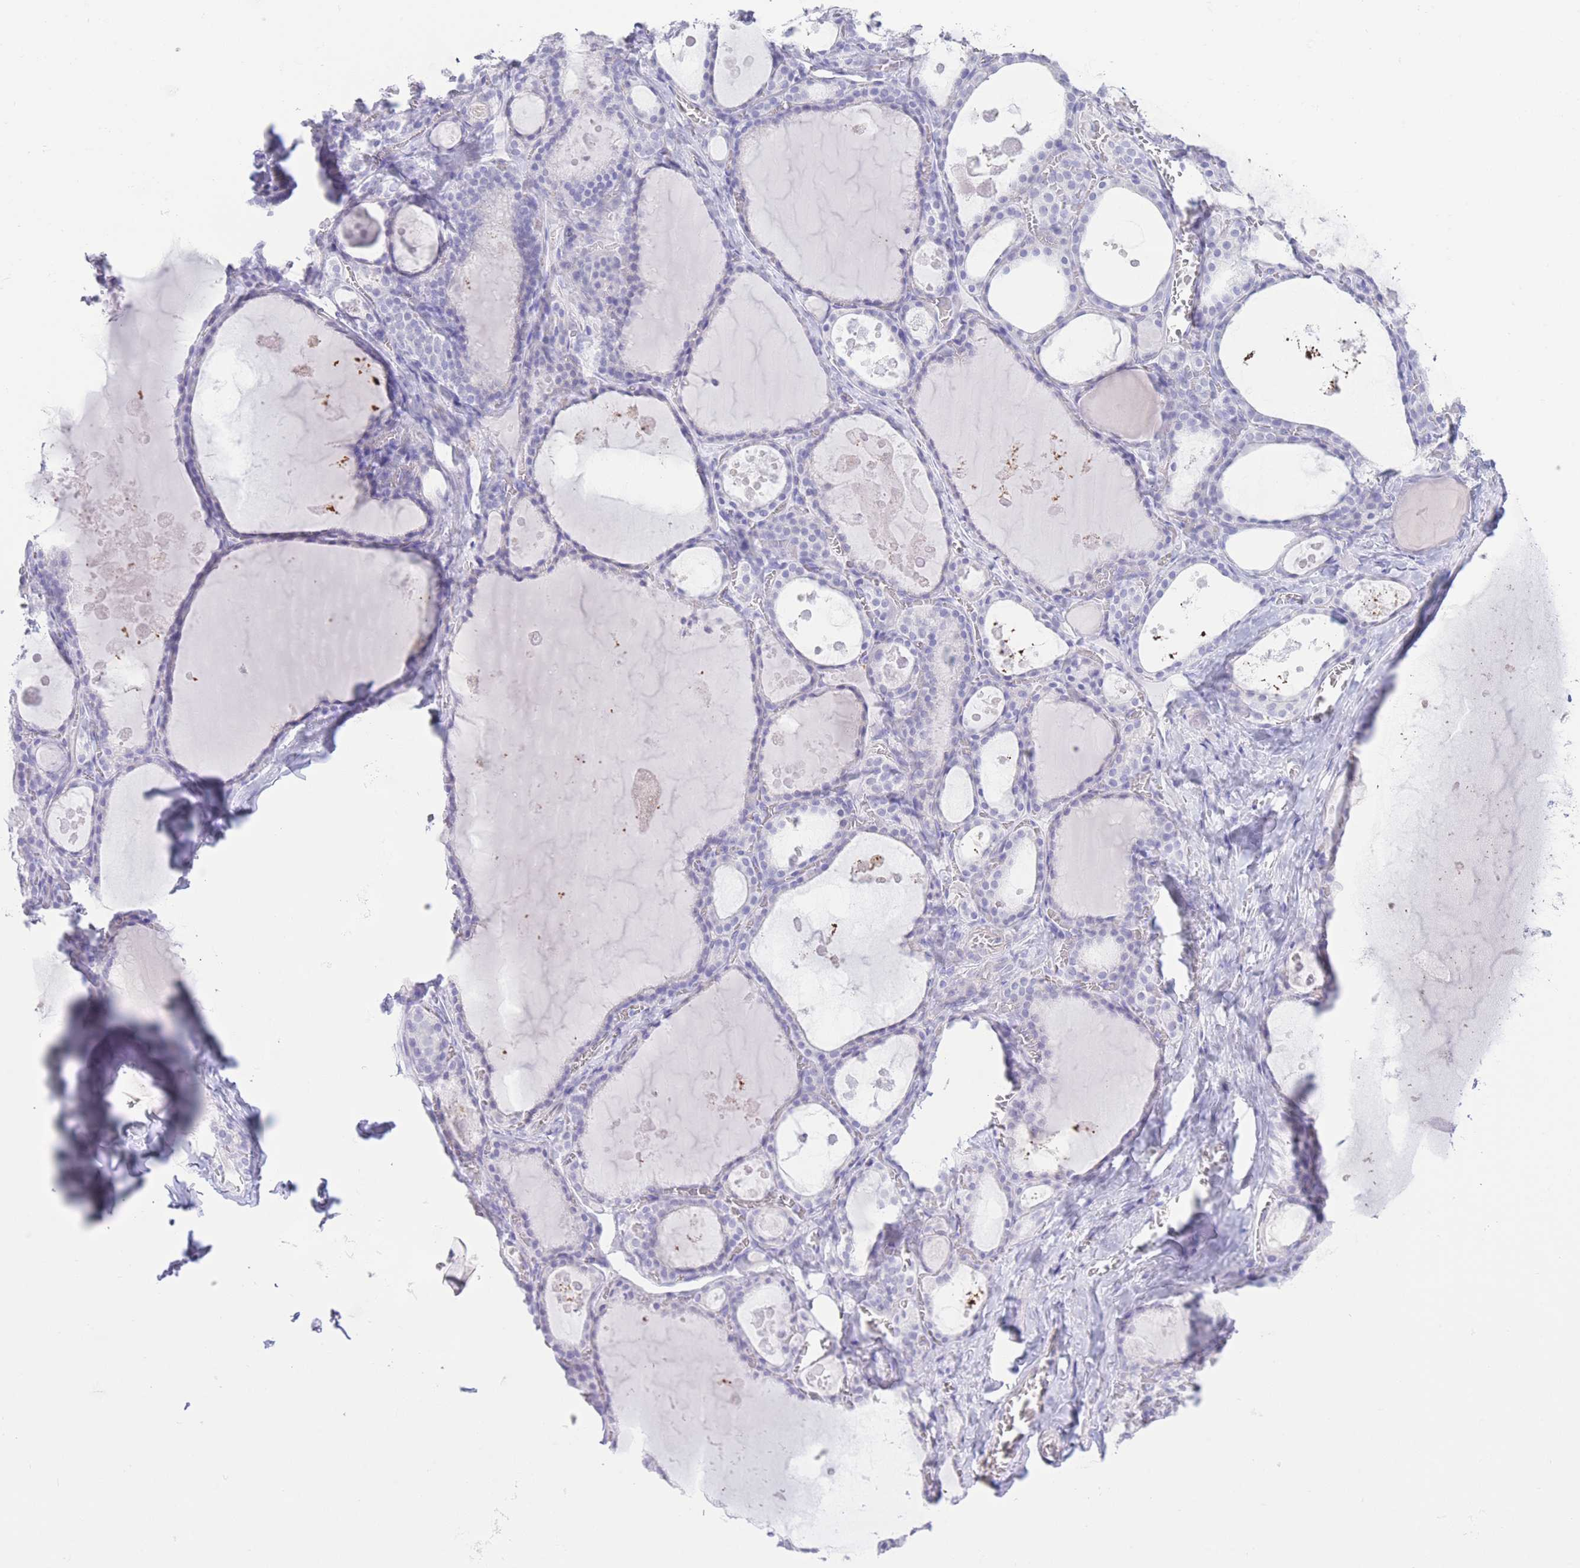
{"staining": {"intensity": "negative", "quantity": "none", "location": "none"}, "tissue": "thyroid gland", "cell_type": "Glandular cells", "image_type": "normal", "snomed": [{"axis": "morphology", "description": "Normal tissue, NOS"}, {"axis": "topography", "description": "Thyroid gland"}], "caption": "High magnification brightfield microscopy of unremarkable thyroid gland stained with DAB (brown) and counterstained with hematoxylin (blue): glandular cells show no significant positivity. Nuclei are stained in blue.", "gene": "PKLR", "patient": {"sex": "male", "age": 56}}